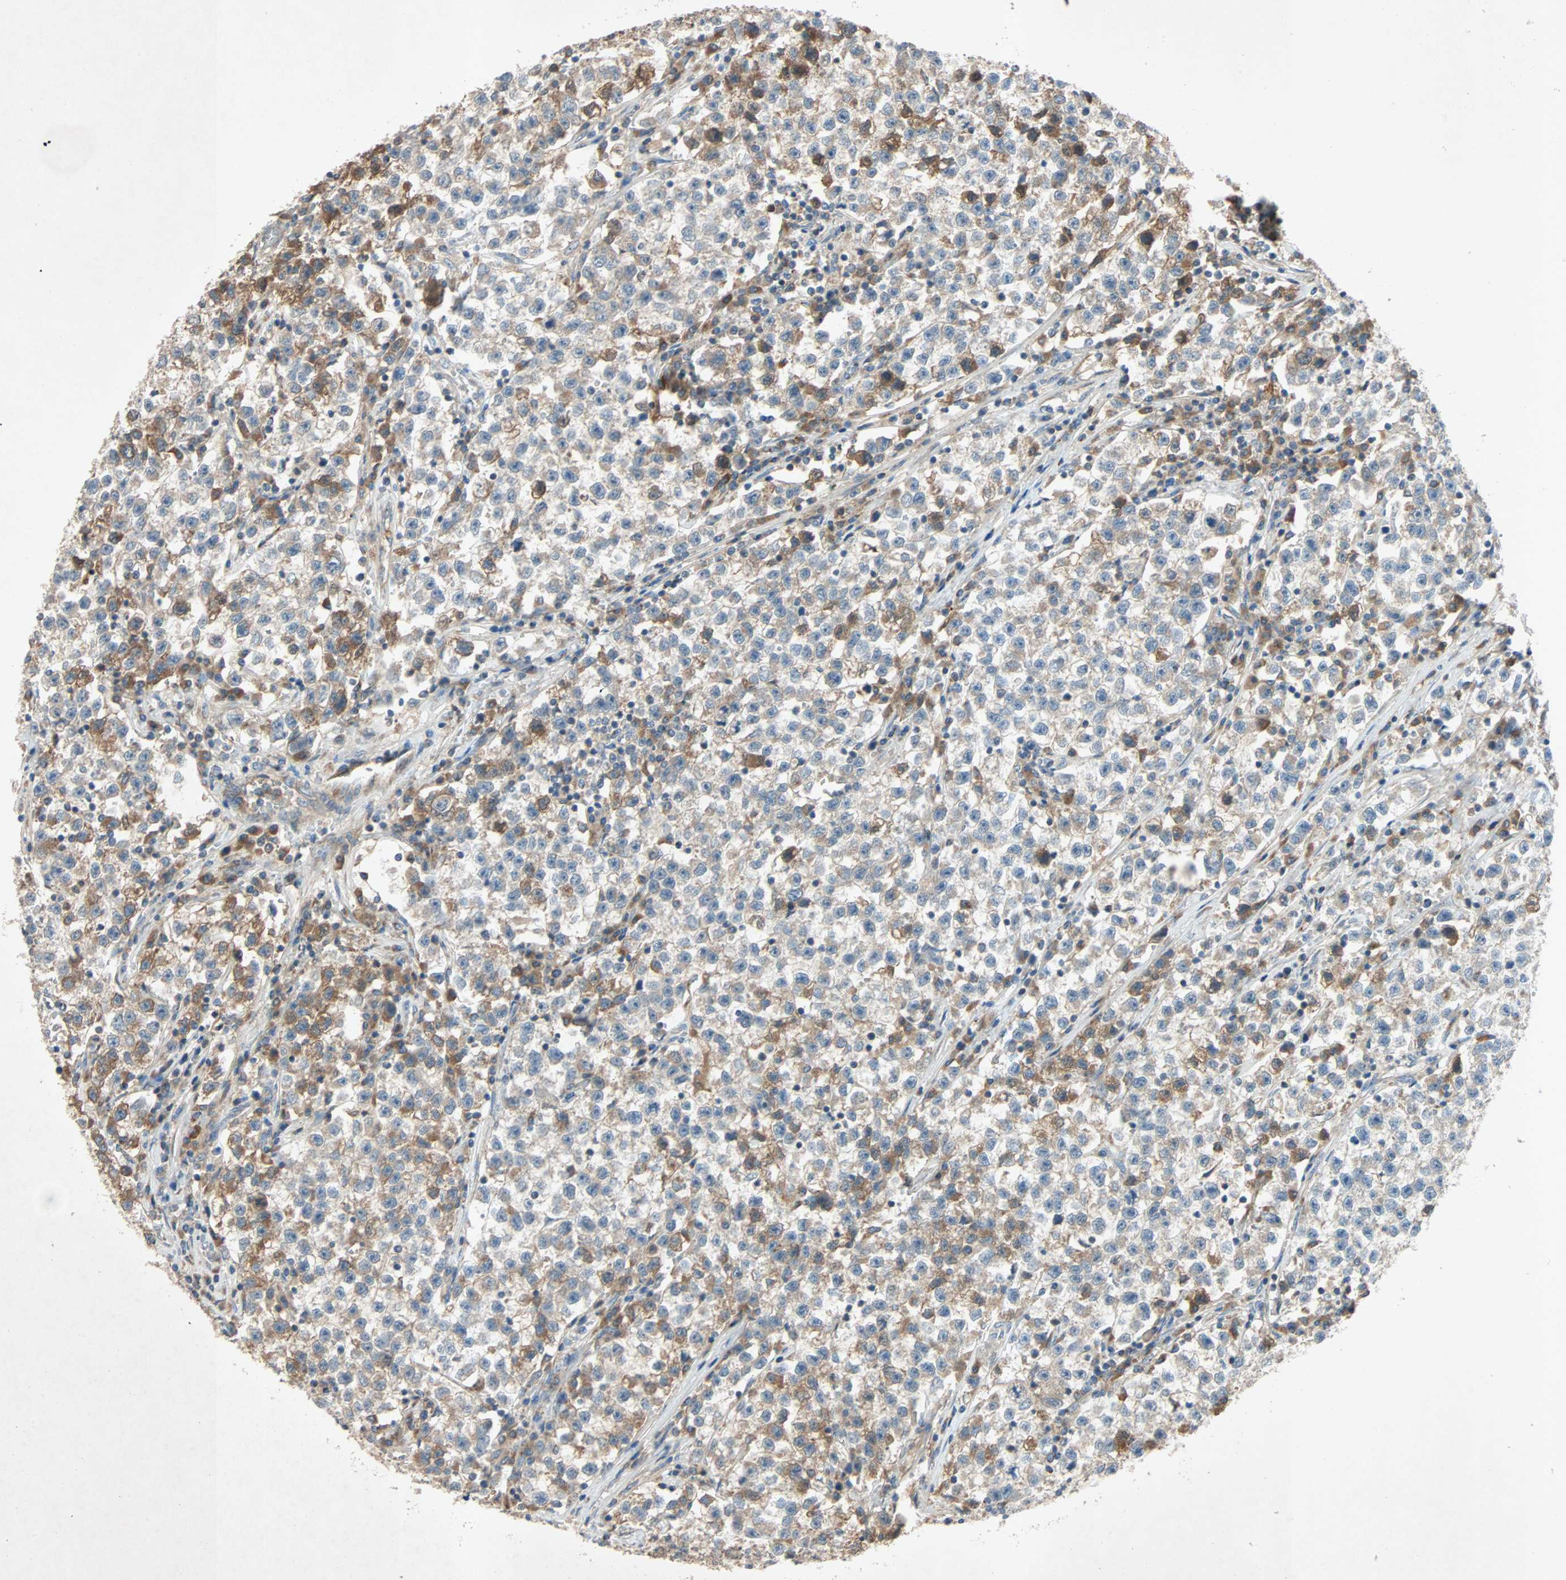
{"staining": {"intensity": "moderate", "quantity": "25%-75%", "location": "cytoplasmic/membranous"}, "tissue": "testis cancer", "cell_type": "Tumor cells", "image_type": "cancer", "snomed": [{"axis": "morphology", "description": "Seminoma, NOS"}, {"axis": "topography", "description": "Testis"}], "caption": "About 25%-75% of tumor cells in human testis cancer (seminoma) reveal moderate cytoplasmic/membranous protein staining as visualized by brown immunohistochemical staining.", "gene": "XYLT1", "patient": {"sex": "male", "age": 22}}